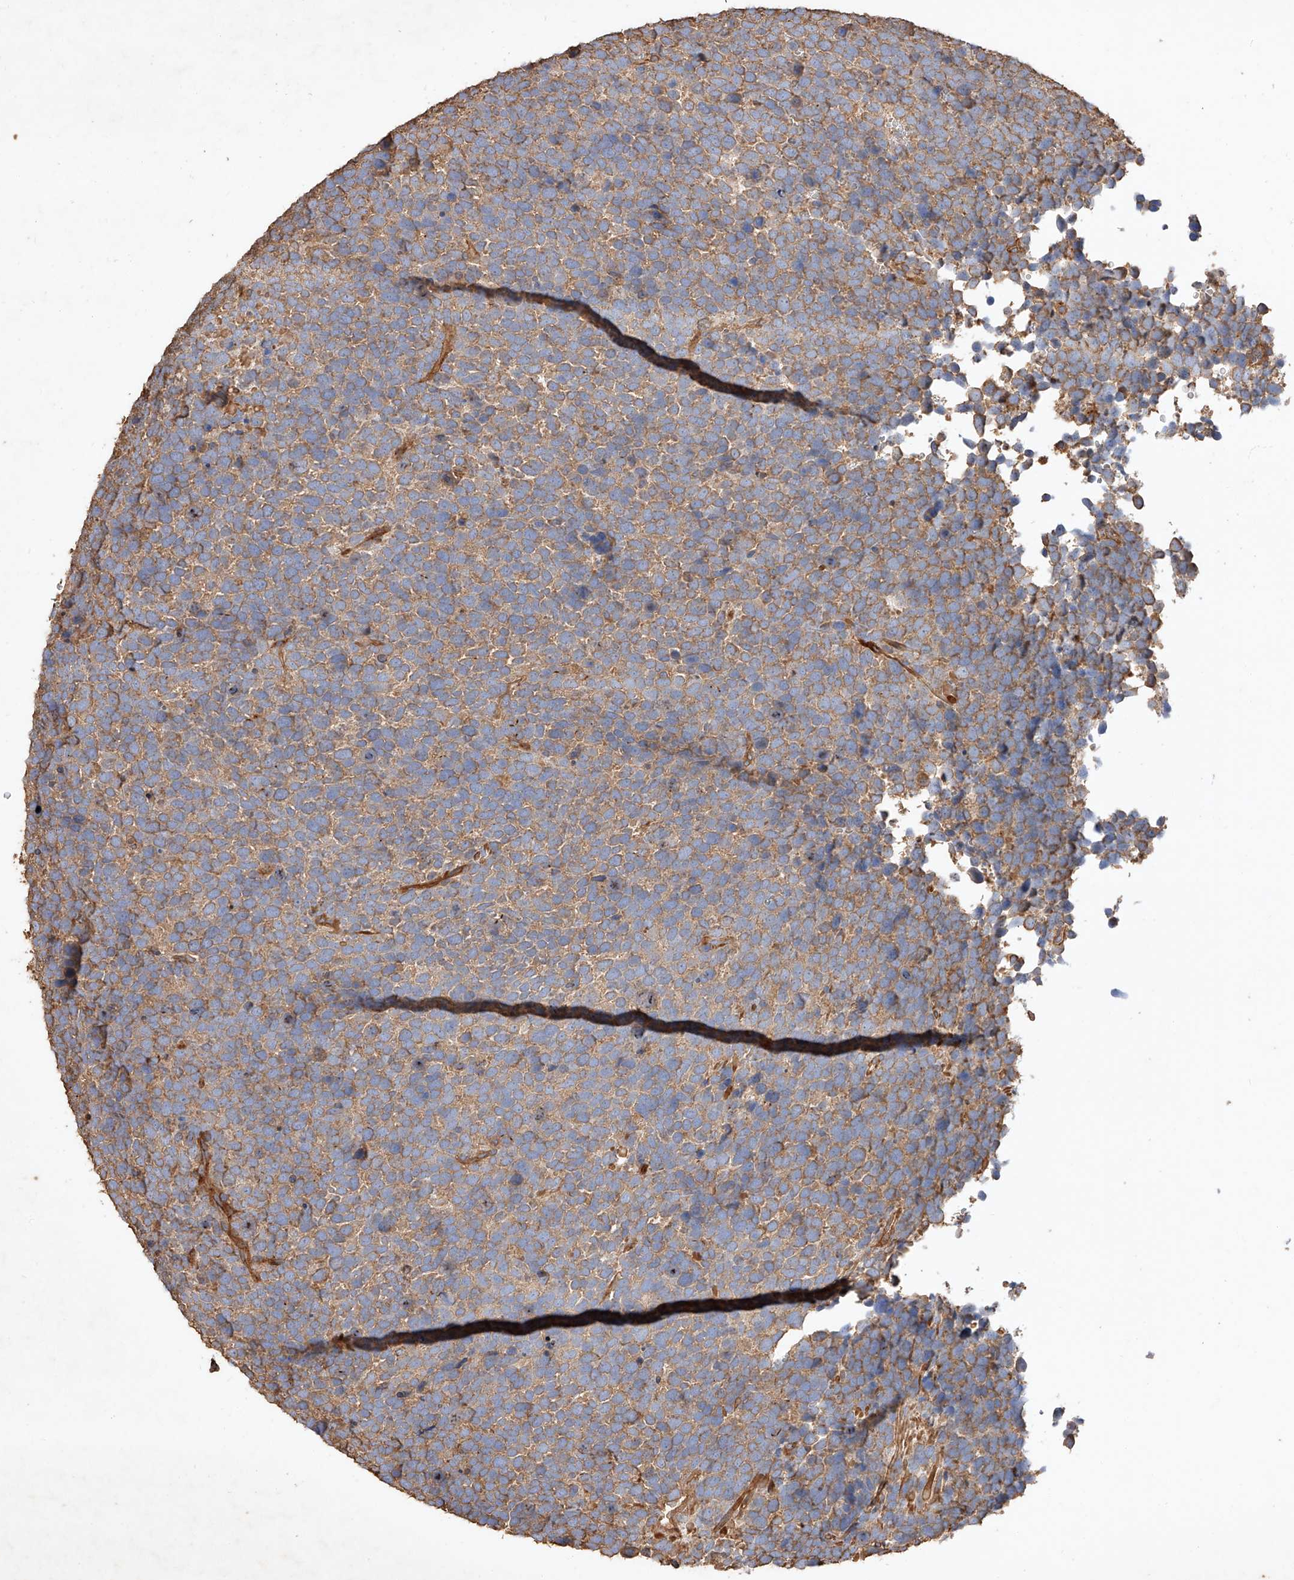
{"staining": {"intensity": "moderate", "quantity": ">75%", "location": "cytoplasmic/membranous"}, "tissue": "urothelial cancer", "cell_type": "Tumor cells", "image_type": "cancer", "snomed": [{"axis": "morphology", "description": "Urothelial carcinoma, High grade"}, {"axis": "topography", "description": "Urinary bladder"}], "caption": "An image of urothelial cancer stained for a protein exhibits moderate cytoplasmic/membranous brown staining in tumor cells.", "gene": "GHDC", "patient": {"sex": "female", "age": 82}}